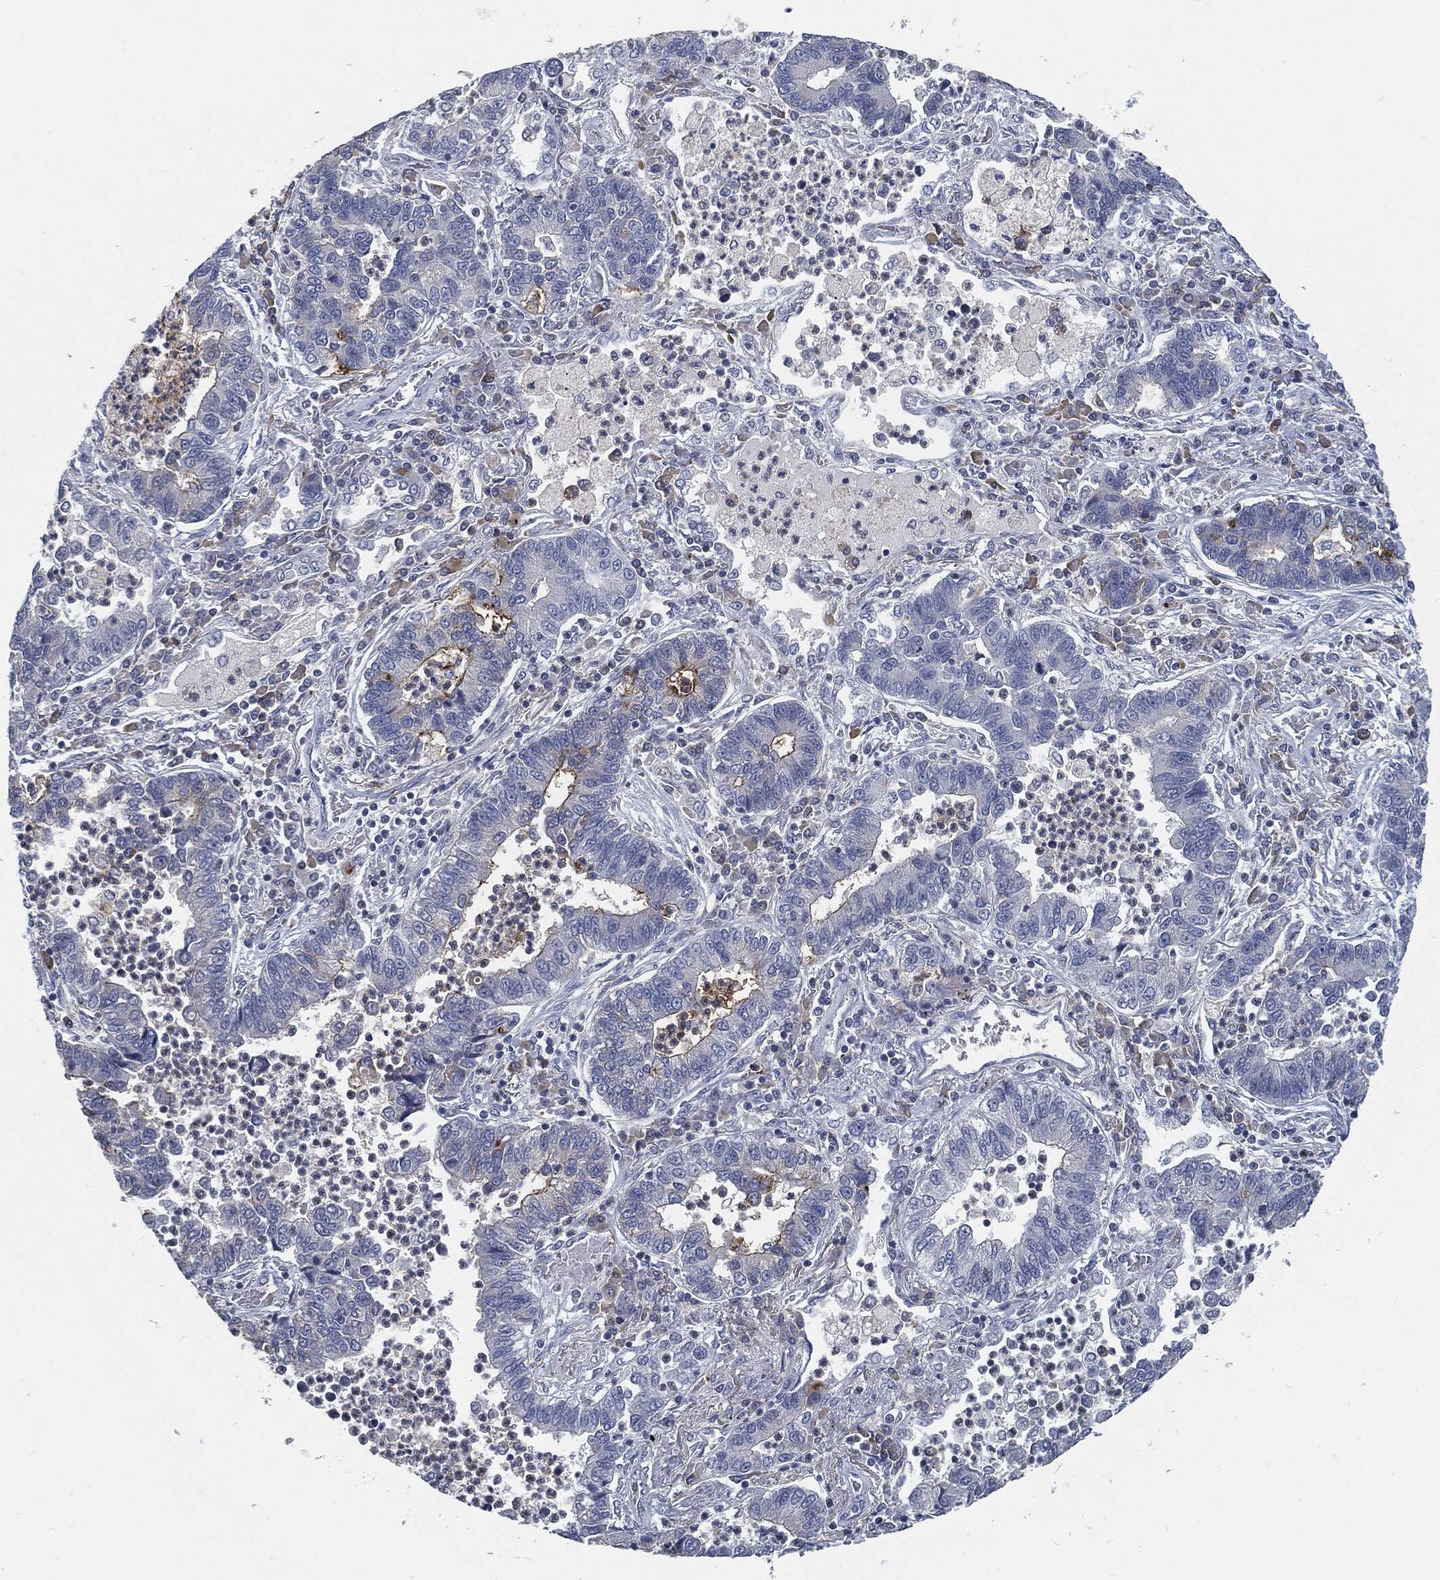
{"staining": {"intensity": "moderate", "quantity": "<25%", "location": "cytoplasmic/membranous"}, "tissue": "lung cancer", "cell_type": "Tumor cells", "image_type": "cancer", "snomed": [{"axis": "morphology", "description": "Adenocarcinoma, NOS"}, {"axis": "topography", "description": "Lung"}], "caption": "Moderate cytoplasmic/membranous protein positivity is seen in approximately <25% of tumor cells in lung adenocarcinoma.", "gene": "PROM1", "patient": {"sex": "female", "age": 57}}